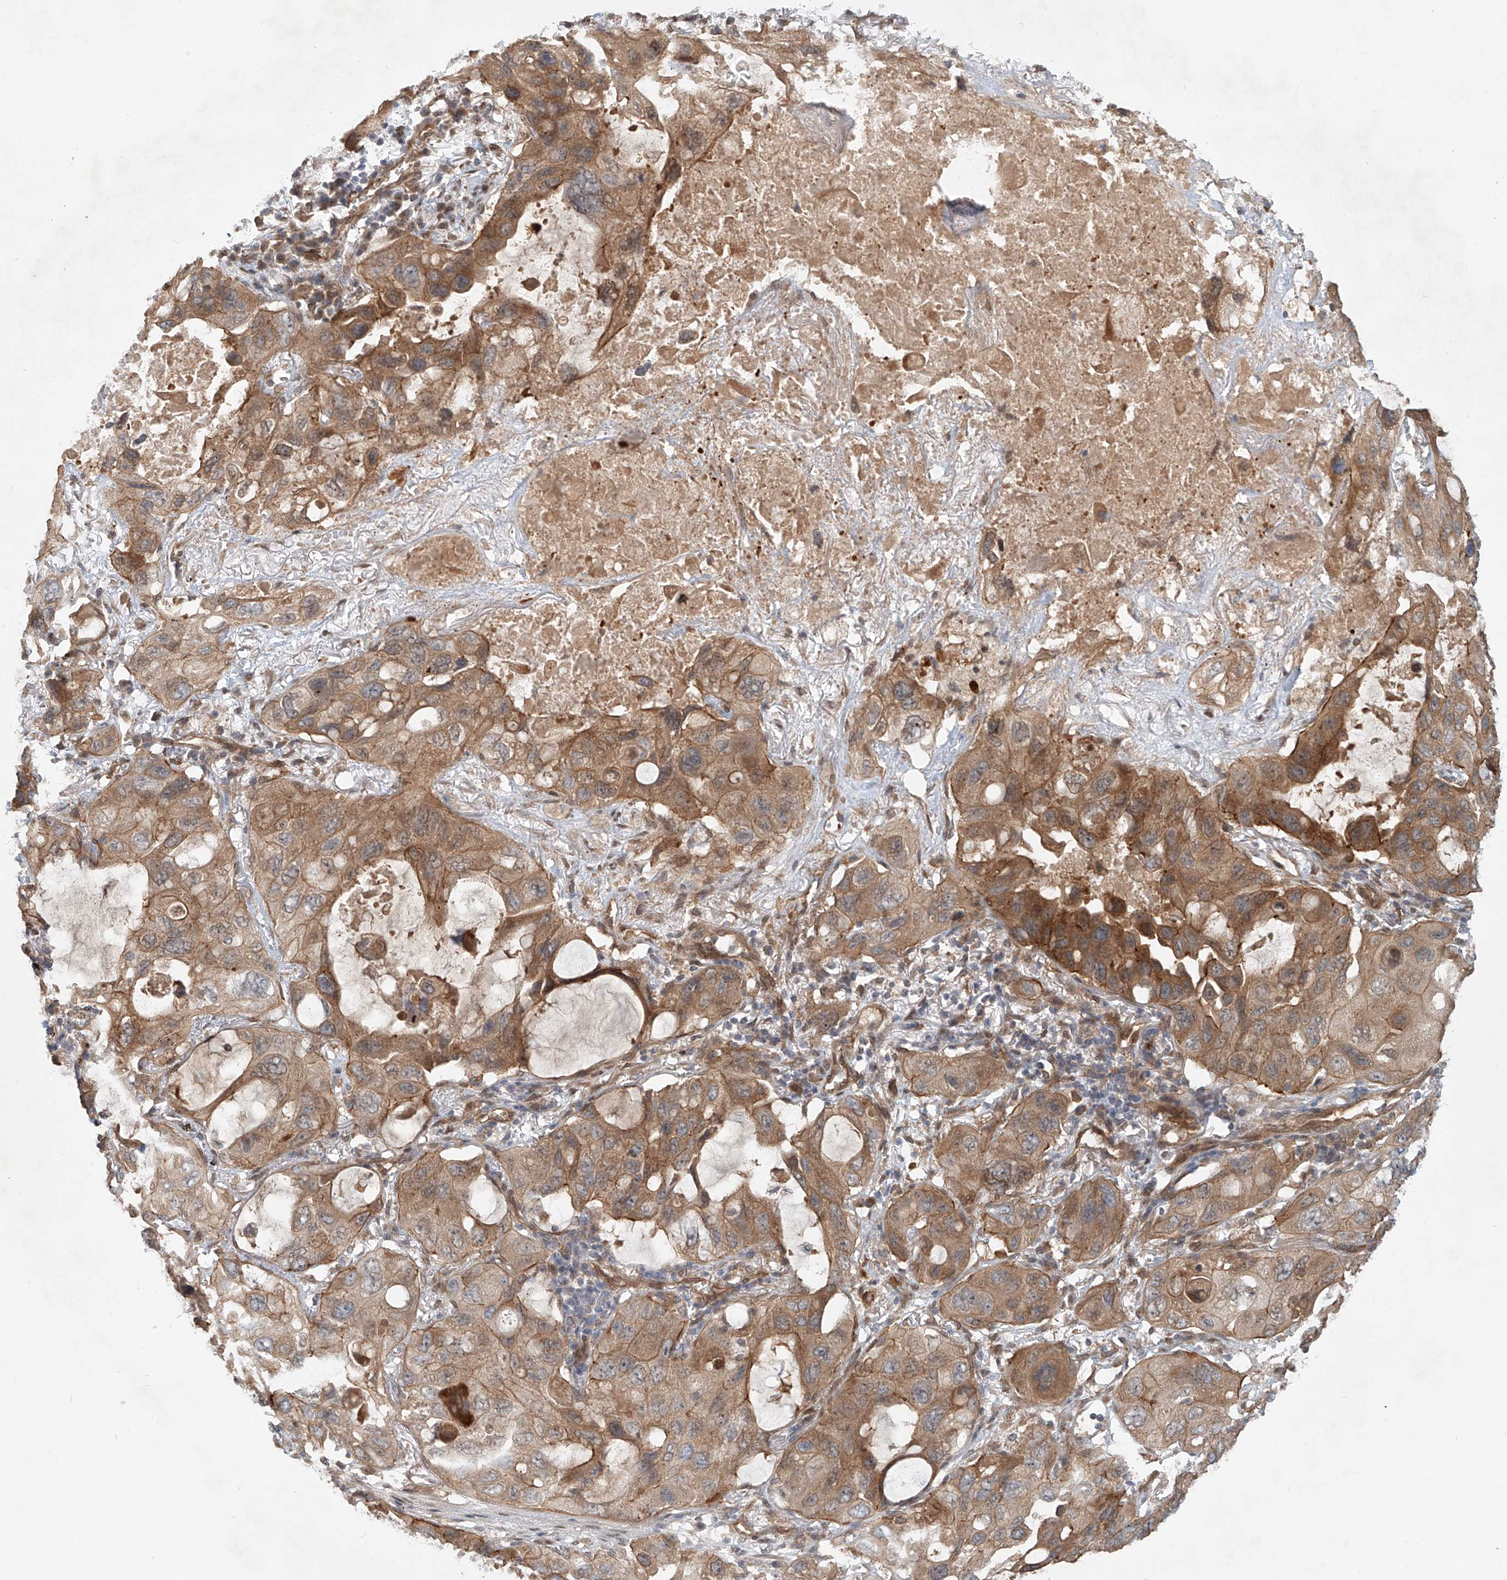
{"staining": {"intensity": "moderate", "quantity": ">75%", "location": "cytoplasmic/membranous"}, "tissue": "lung cancer", "cell_type": "Tumor cells", "image_type": "cancer", "snomed": [{"axis": "morphology", "description": "Squamous cell carcinoma, NOS"}, {"axis": "topography", "description": "Lung"}], "caption": "Brown immunohistochemical staining in human squamous cell carcinoma (lung) displays moderate cytoplasmic/membranous expression in approximately >75% of tumor cells.", "gene": "SASH1", "patient": {"sex": "female", "age": 73}}